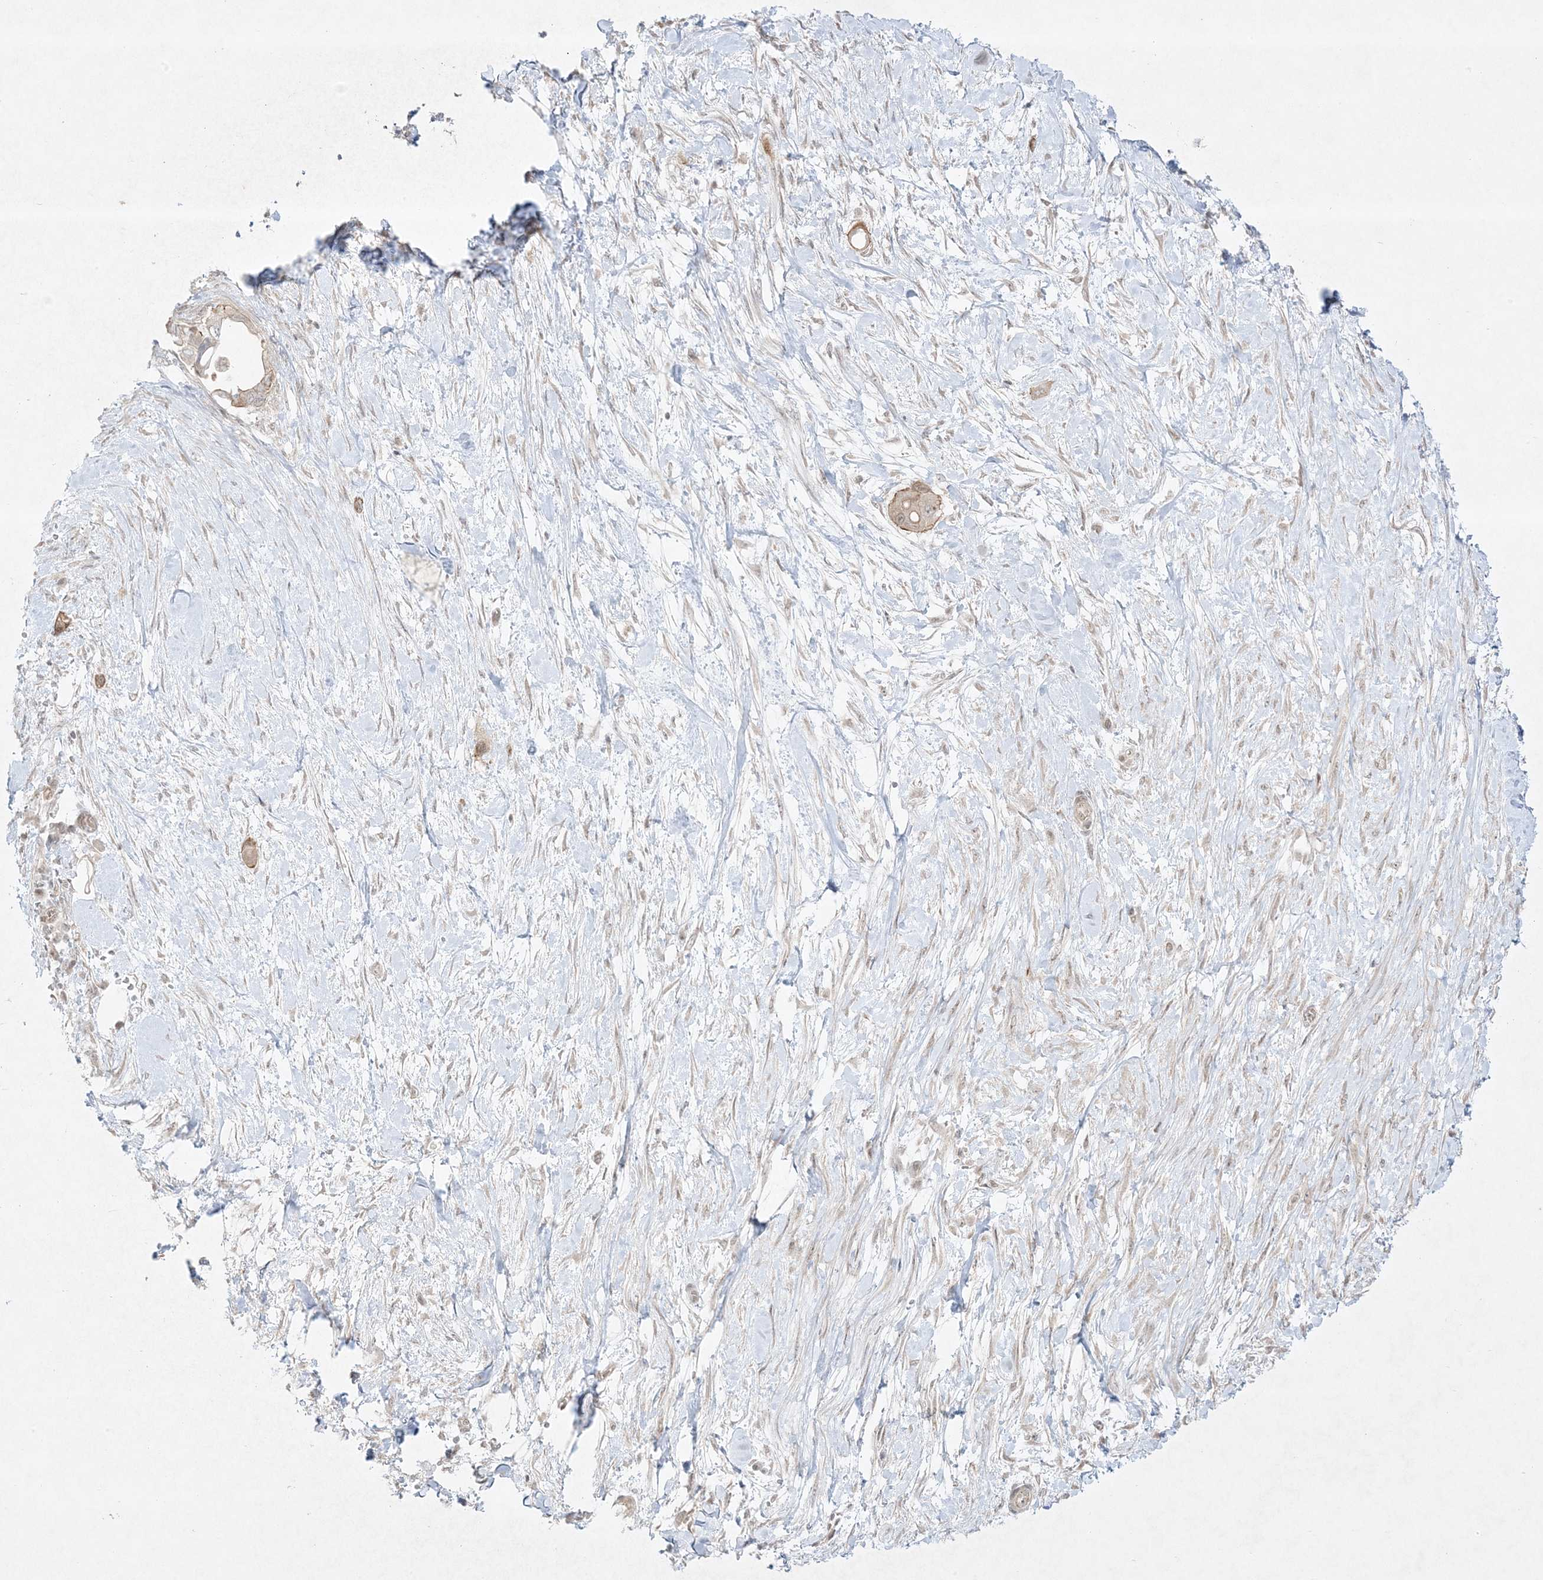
{"staining": {"intensity": "weak", "quantity": ">75%", "location": "cytoplasmic/membranous"}, "tissue": "pancreatic cancer", "cell_type": "Tumor cells", "image_type": "cancer", "snomed": [{"axis": "morphology", "description": "Adenocarcinoma, NOS"}, {"axis": "topography", "description": "Pancreas"}], "caption": "Immunohistochemistry (IHC) (DAB (3,3'-diaminobenzidine)) staining of human pancreatic adenocarcinoma demonstrates weak cytoplasmic/membranous protein positivity in about >75% of tumor cells. The protein of interest is shown in brown color, while the nuclei are stained blue.", "gene": "PTK6", "patient": {"sex": "male", "age": 68}}